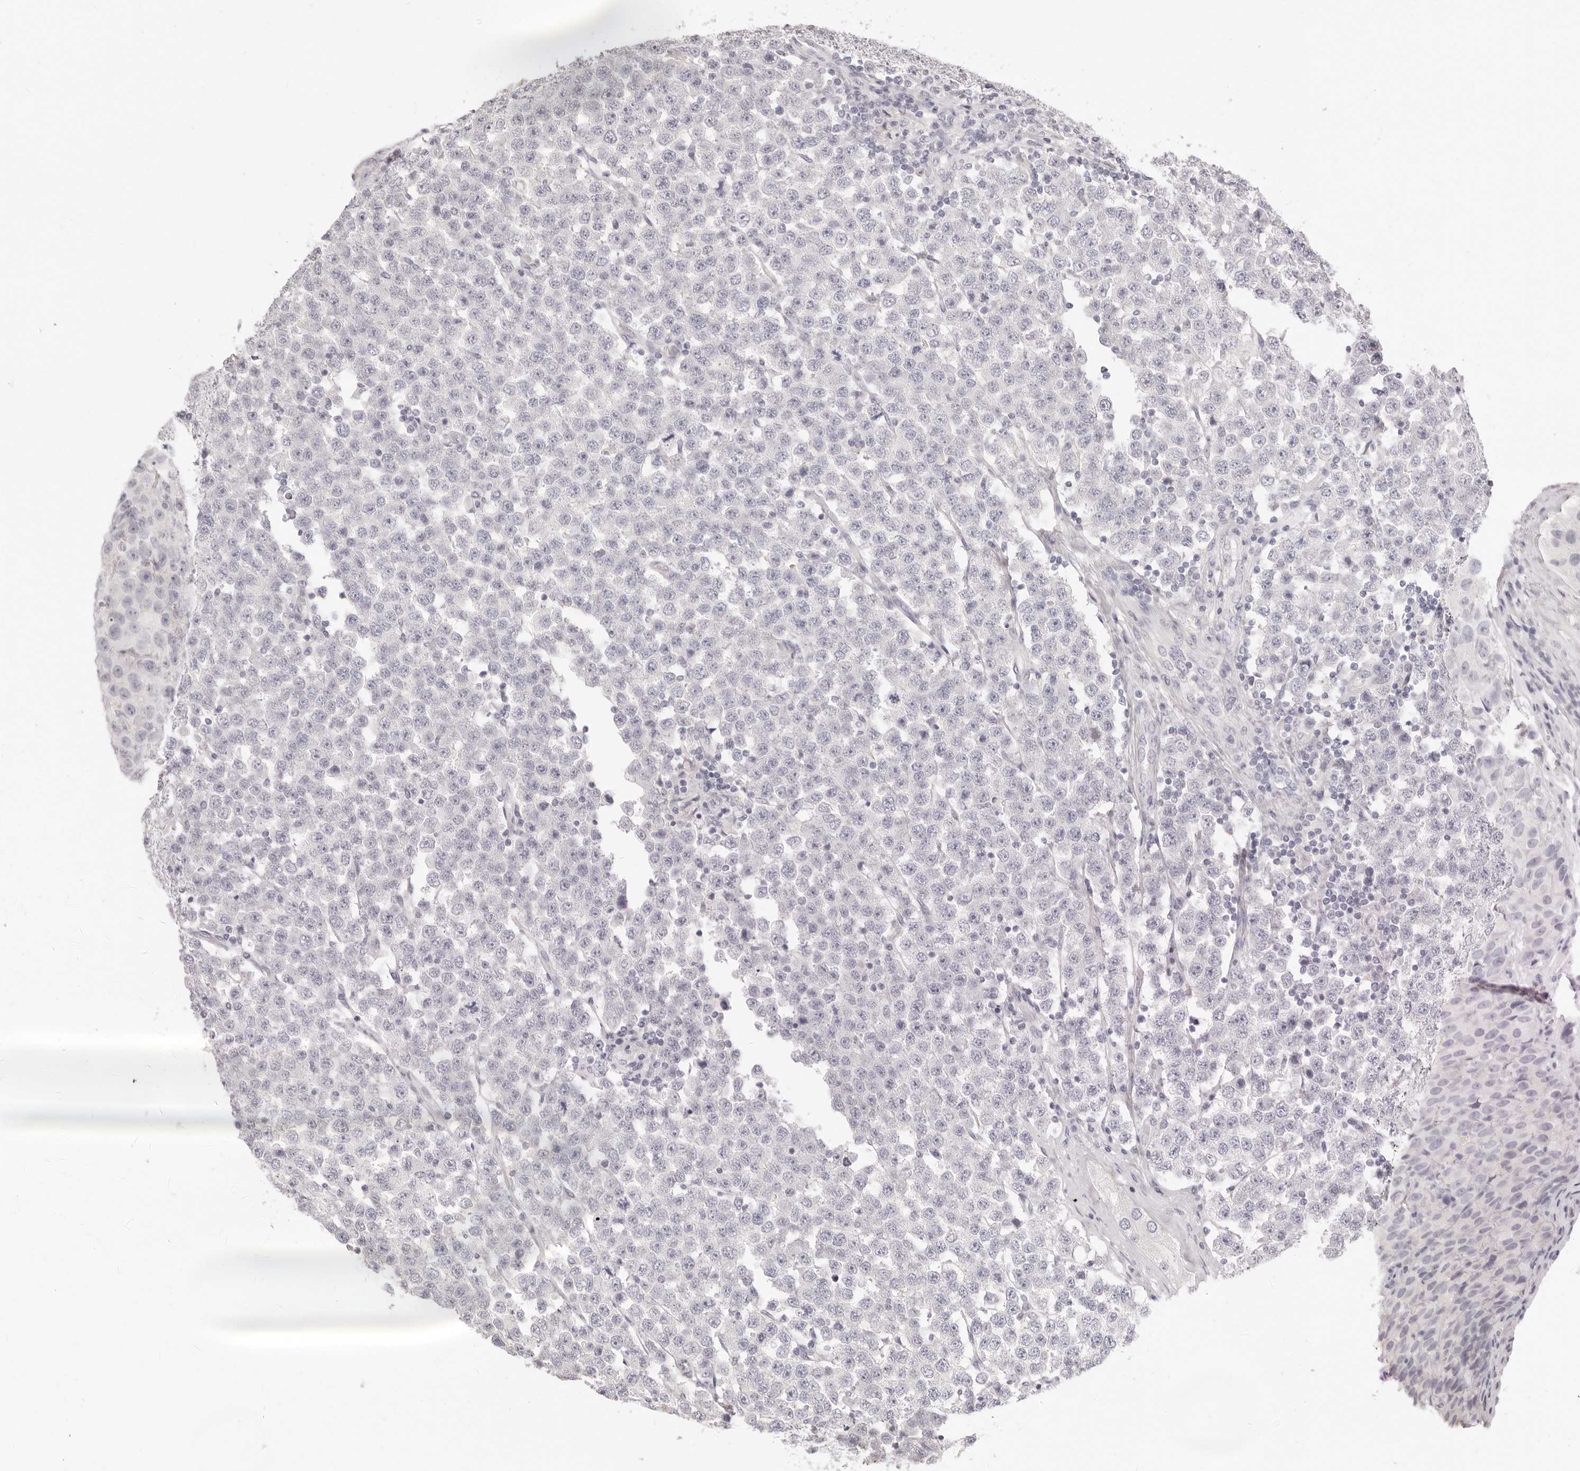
{"staining": {"intensity": "negative", "quantity": "none", "location": "none"}, "tissue": "testis cancer", "cell_type": "Tumor cells", "image_type": "cancer", "snomed": [{"axis": "morphology", "description": "Seminoma, NOS"}, {"axis": "topography", "description": "Testis"}], "caption": "Human testis seminoma stained for a protein using immunohistochemistry demonstrates no expression in tumor cells.", "gene": "FABP1", "patient": {"sex": "male", "age": 28}}